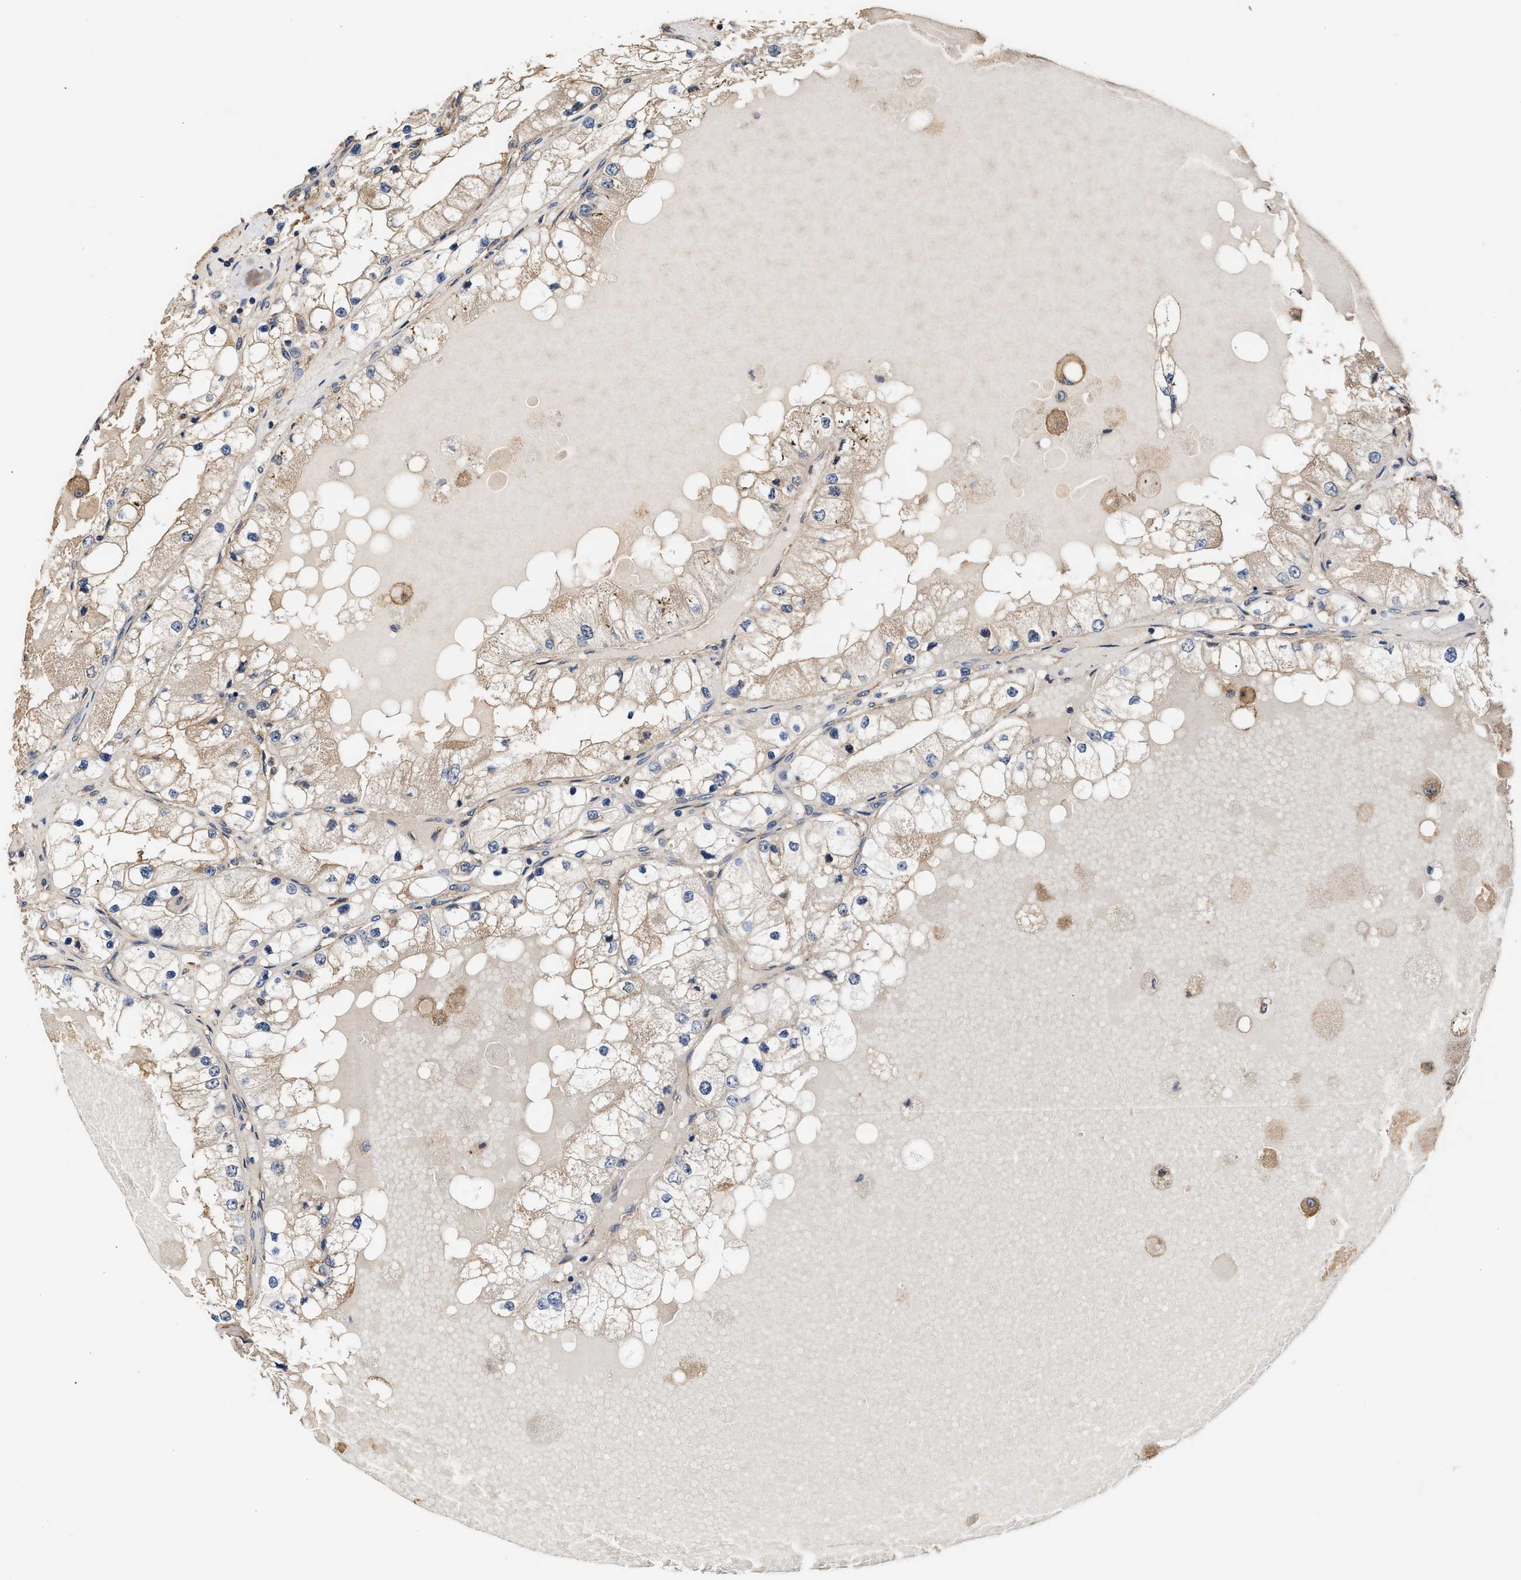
{"staining": {"intensity": "weak", "quantity": "<25%", "location": "cytoplasmic/membranous"}, "tissue": "renal cancer", "cell_type": "Tumor cells", "image_type": "cancer", "snomed": [{"axis": "morphology", "description": "Adenocarcinoma, NOS"}, {"axis": "topography", "description": "Kidney"}], "caption": "Immunohistochemistry (IHC) image of neoplastic tissue: human adenocarcinoma (renal) stained with DAB demonstrates no significant protein staining in tumor cells. The staining was performed using DAB (3,3'-diaminobenzidine) to visualize the protein expression in brown, while the nuclei were stained in blue with hematoxylin (Magnification: 20x).", "gene": "KLB", "patient": {"sex": "male", "age": 68}}